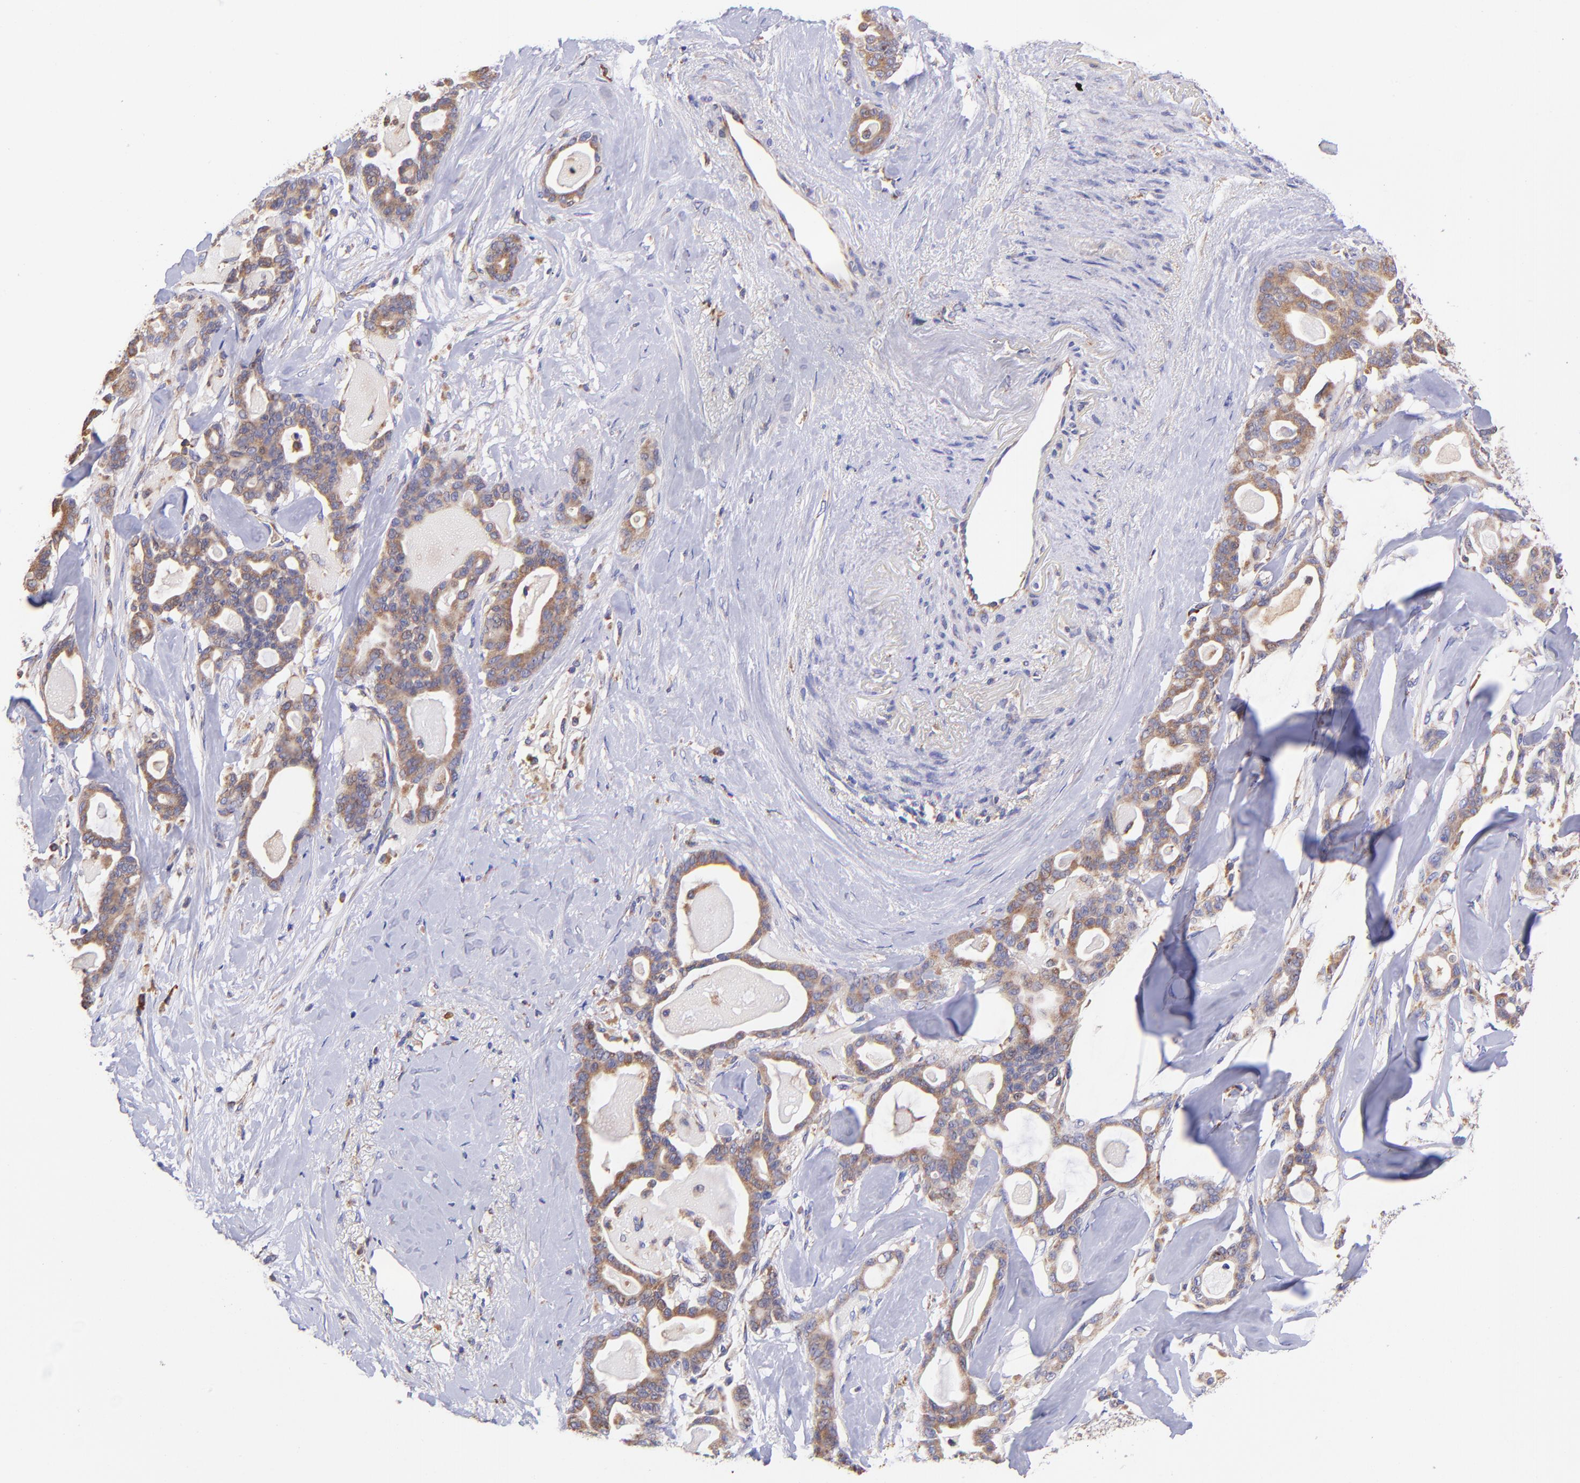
{"staining": {"intensity": "weak", "quantity": ">75%", "location": "cytoplasmic/membranous"}, "tissue": "pancreatic cancer", "cell_type": "Tumor cells", "image_type": "cancer", "snomed": [{"axis": "morphology", "description": "Adenocarcinoma, NOS"}, {"axis": "topography", "description": "Pancreas"}], "caption": "Human pancreatic cancer stained with a protein marker exhibits weak staining in tumor cells.", "gene": "PREX1", "patient": {"sex": "male", "age": 63}}